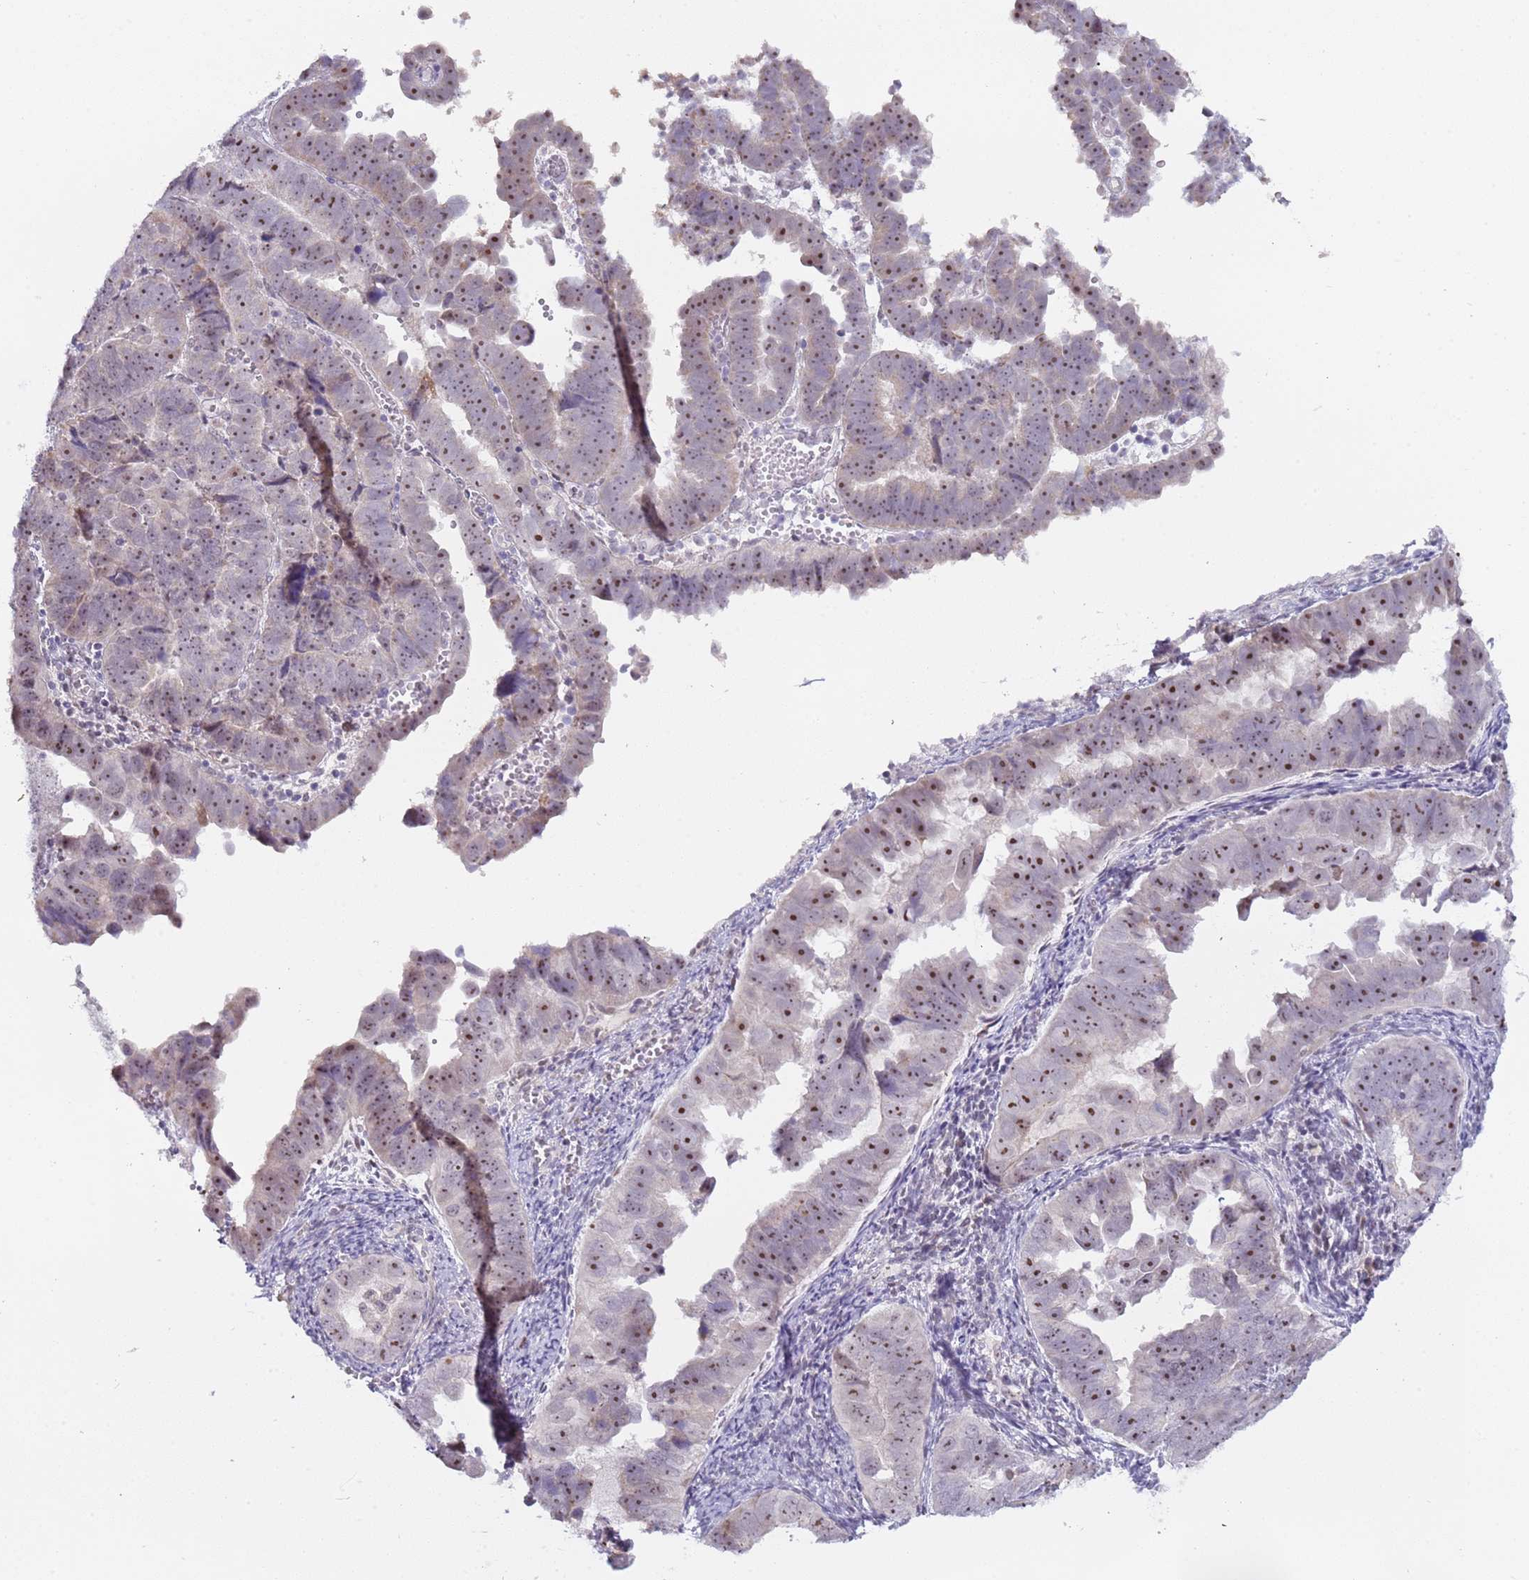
{"staining": {"intensity": "moderate", "quantity": ">75%", "location": "nuclear"}, "tissue": "endometrial cancer", "cell_type": "Tumor cells", "image_type": "cancer", "snomed": [{"axis": "morphology", "description": "Adenocarcinoma, NOS"}, {"axis": "topography", "description": "Endometrium"}], "caption": "Immunohistochemistry of human endometrial cancer exhibits medium levels of moderate nuclear positivity in about >75% of tumor cells.", "gene": "UCMA", "patient": {"sex": "female", "age": 75}}